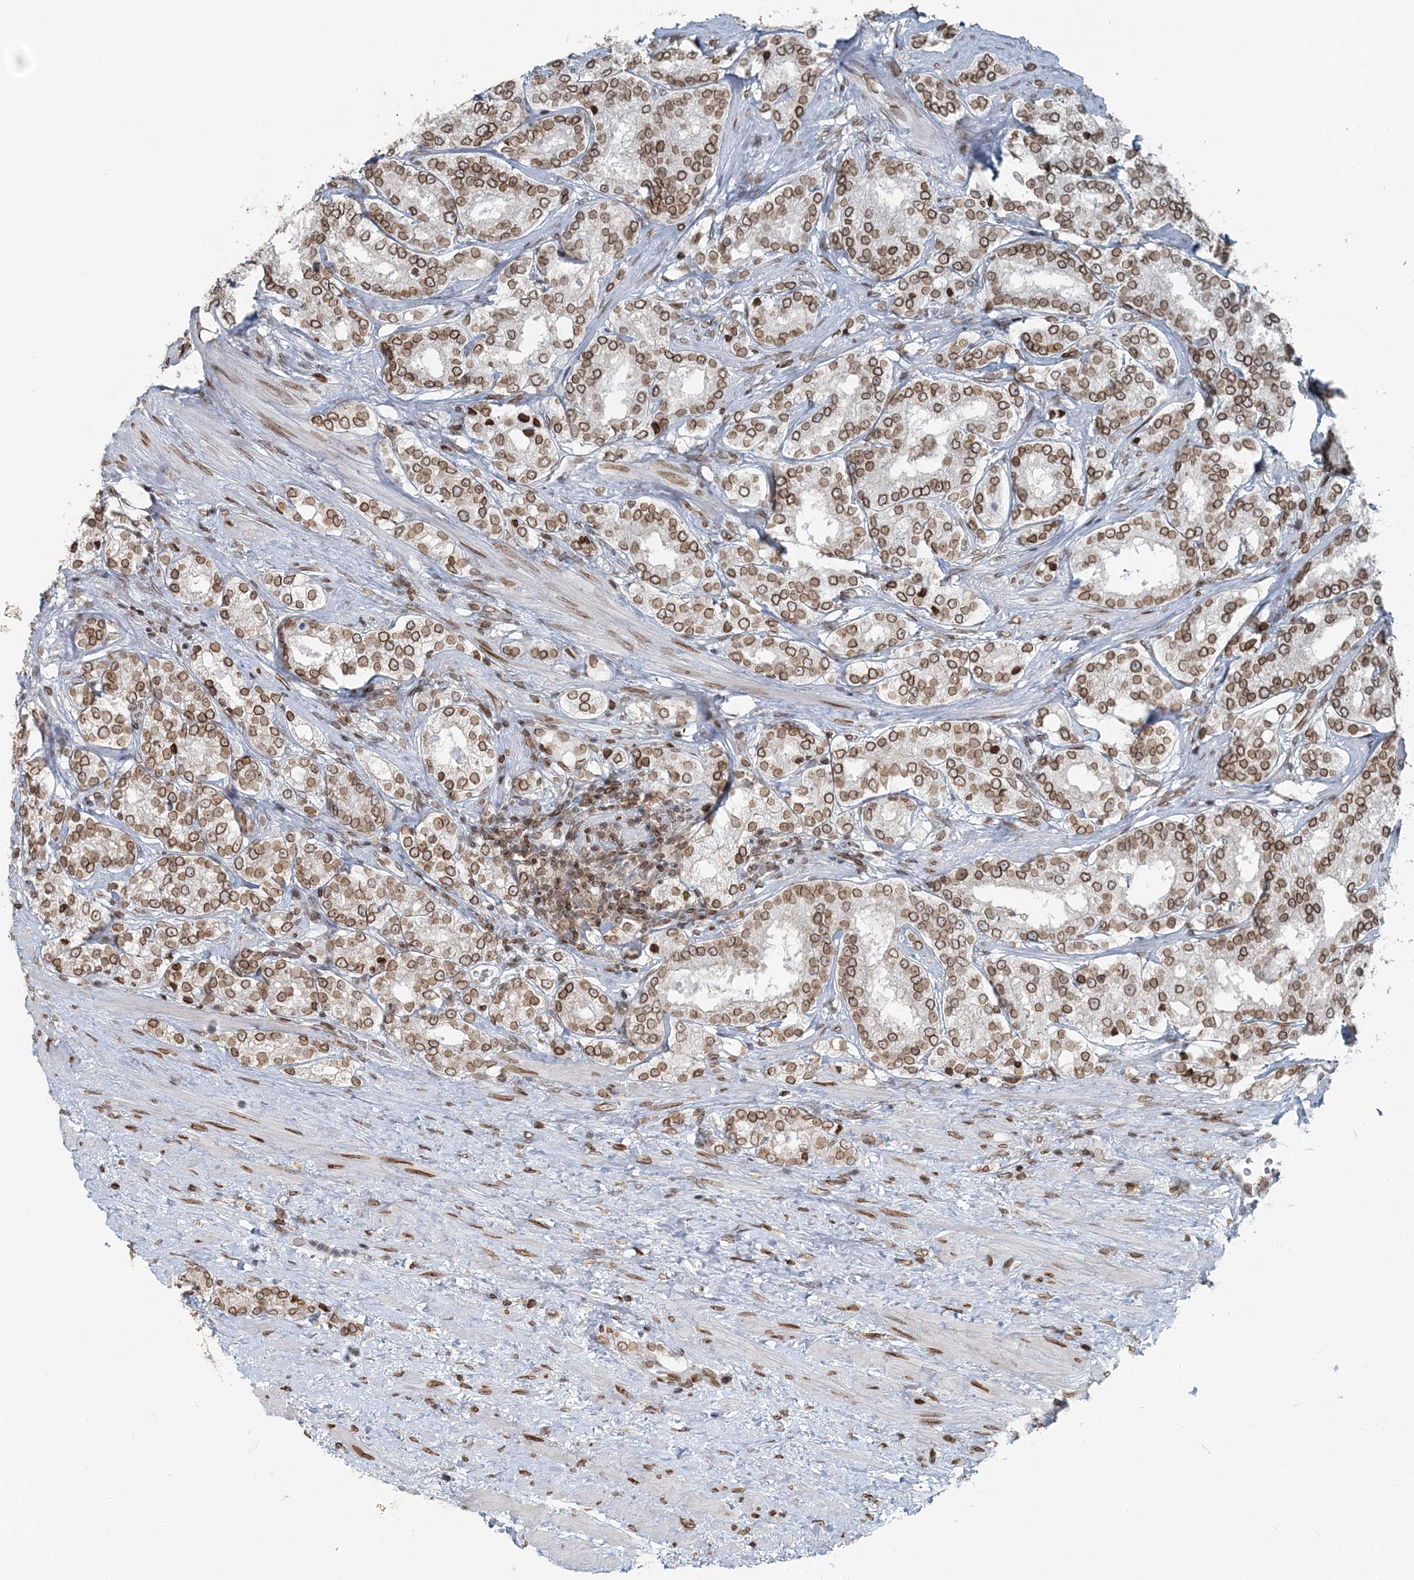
{"staining": {"intensity": "moderate", "quantity": ">75%", "location": "cytoplasmic/membranous,nuclear"}, "tissue": "prostate cancer", "cell_type": "Tumor cells", "image_type": "cancer", "snomed": [{"axis": "morphology", "description": "Normal tissue, NOS"}, {"axis": "morphology", "description": "Adenocarcinoma, High grade"}, {"axis": "topography", "description": "Prostate"}], "caption": "DAB (3,3'-diaminobenzidine) immunohistochemical staining of human prostate cancer (adenocarcinoma (high-grade)) displays moderate cytoplasmic/membranous and nuclear protein expression in approximately >75% of tumor cells. (Brightfield microscopy of DAB IHC at high magnification).", "gene": "GJD4", "patient": {"sex": "male", "age": 83}}